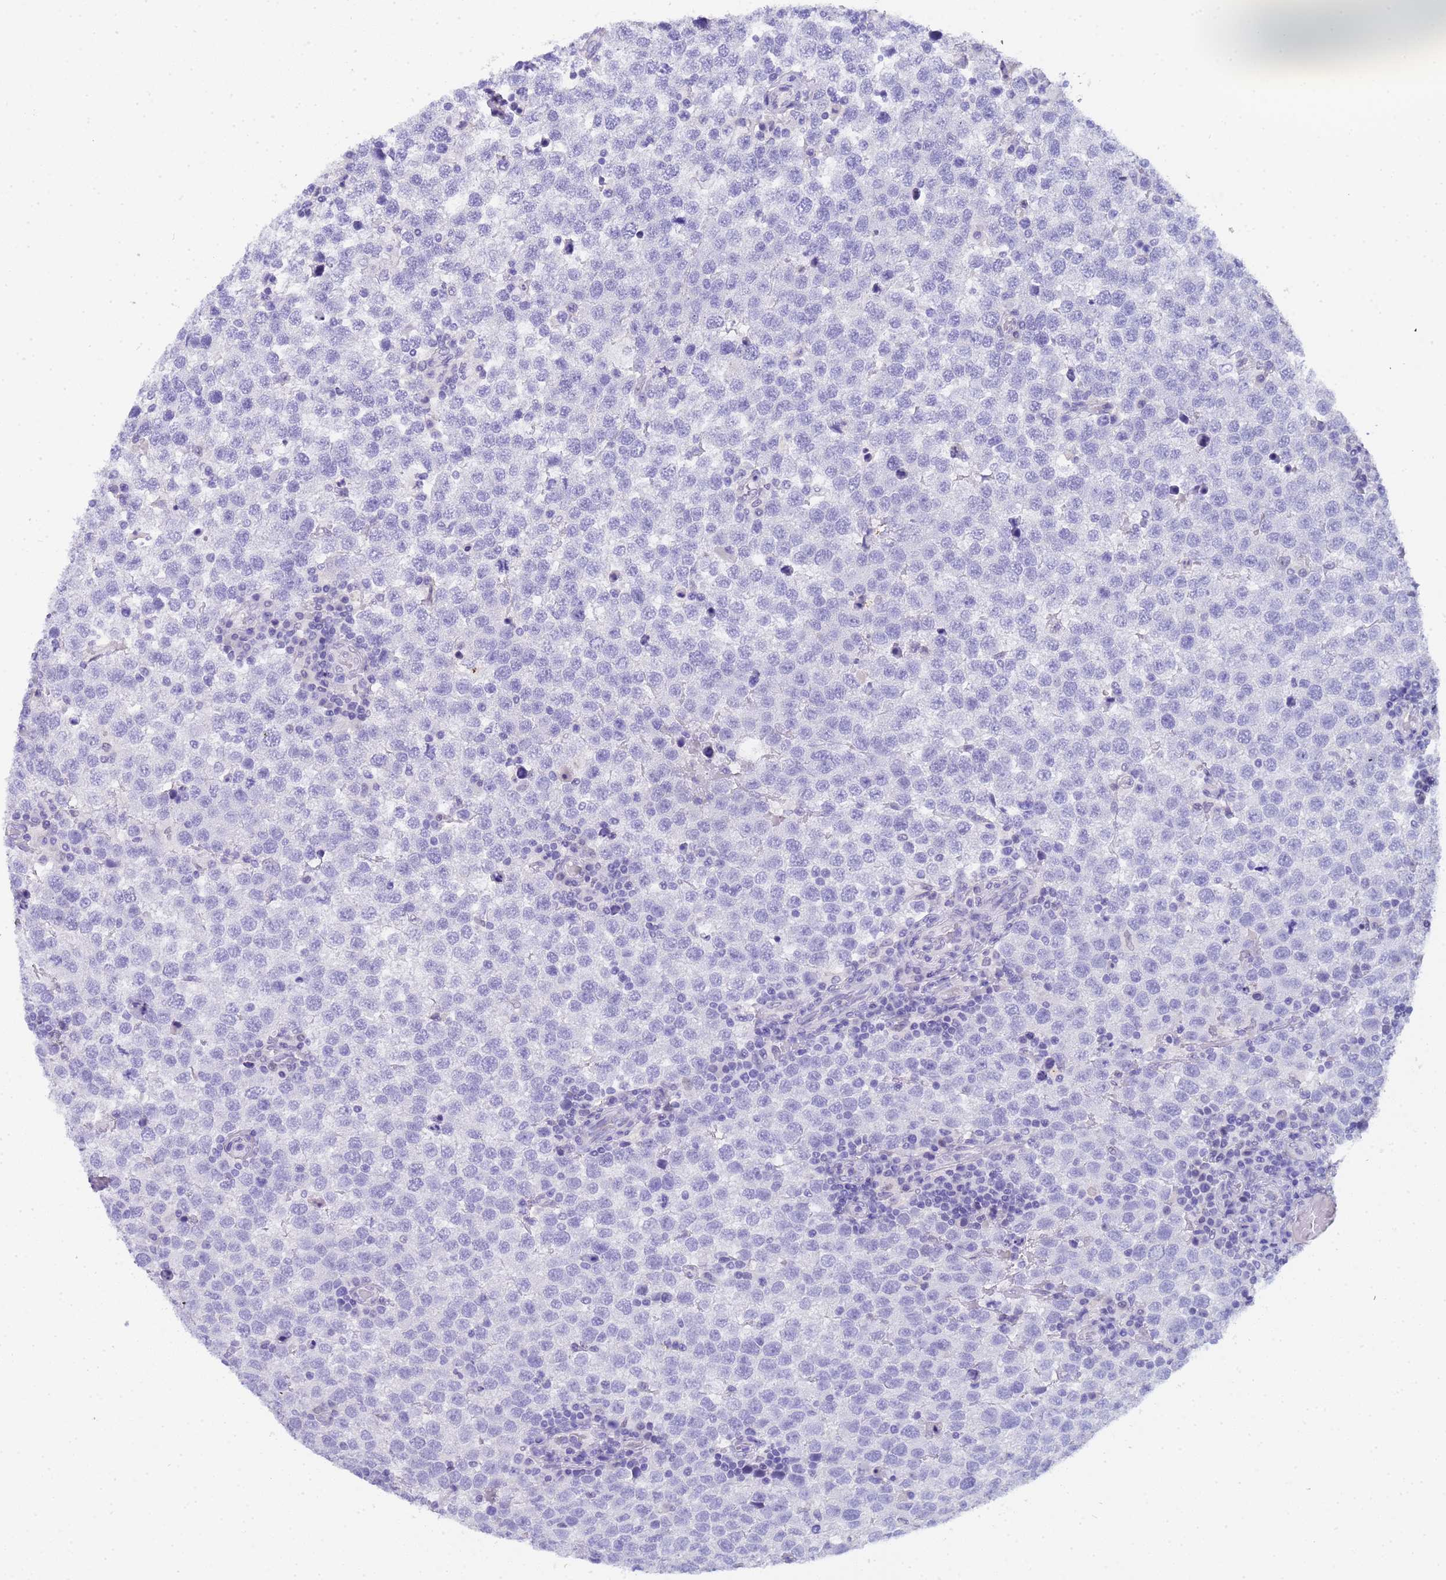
{"staining": {"intensity": "negative", "quantity": "none", "location": "none"}, "tissue": "testis cancer", "cell_type": "Tumor cells", "image_type": "cancer", "snomed": [{"axis": "morphology", "description": "Seminoma, NOS"}, {"axis": "topography", "description": "Testis"}], "caption": "There is no significant expression in tumor cells of testis seminoma.", "gene": "CTRC", "patient": {"sex": "male", "age": 34}}